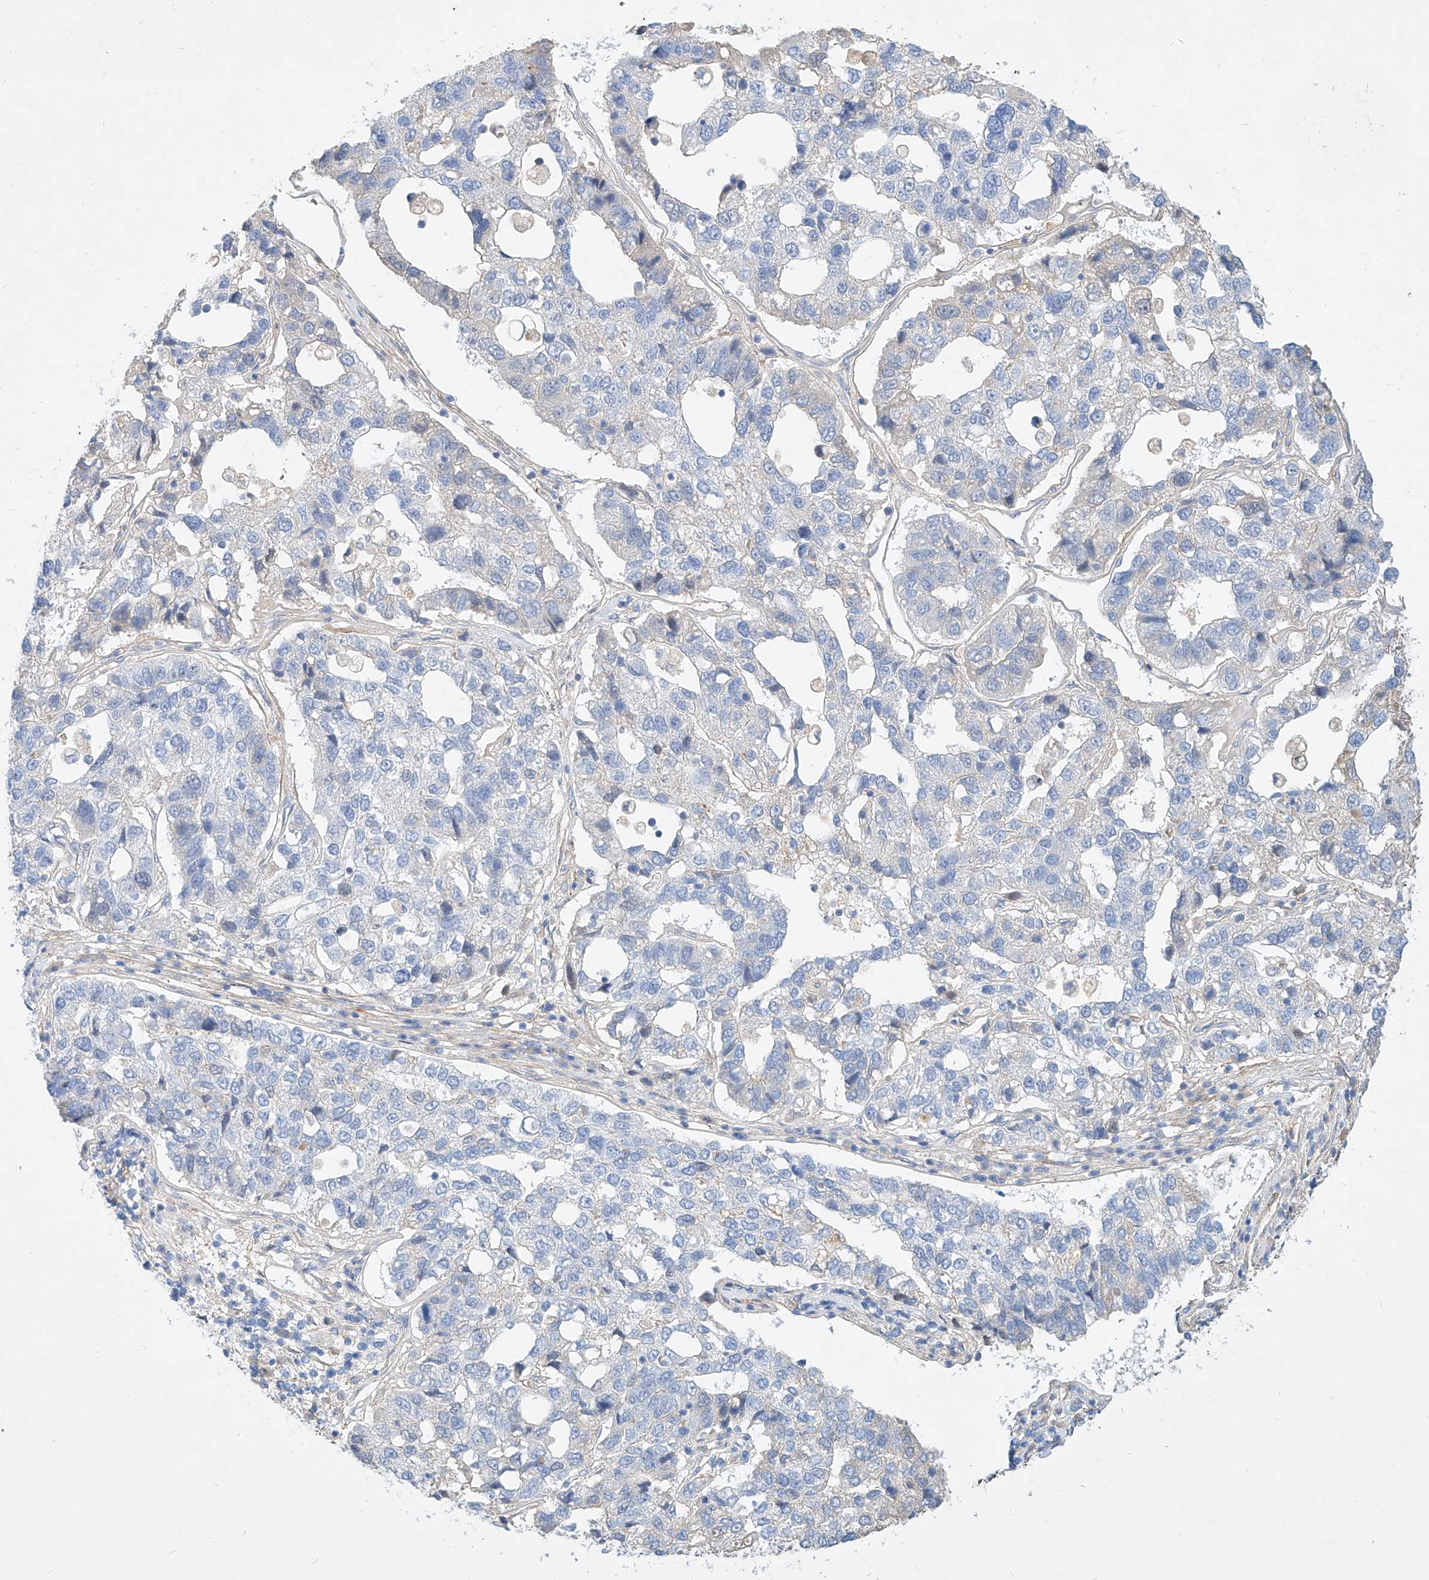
{"staining": {"intensity": "negative", "quantity": "none", "location": "none"}, "tissue": "pancreatic cancer", "cell_type": "Tumor cells", "image_type": "cancer", "snomed": [{"axis": "morphology", "description": "Adenocarcinoma, NOS"}, {"axis": "topography", "description": "Pancreas"}], "caption": "Adenocarcinoma (pancreatic) was stained to show a protein in brown. There is no significant expression in tumor cells. The staining was performed using DAB to visualize the protein expression in brown, while the nuclei were stained in blue with hematoxylin (Magnification: 20x).", "gene": "KCNH5", "patient": {"sex": "female", "age": 61}}